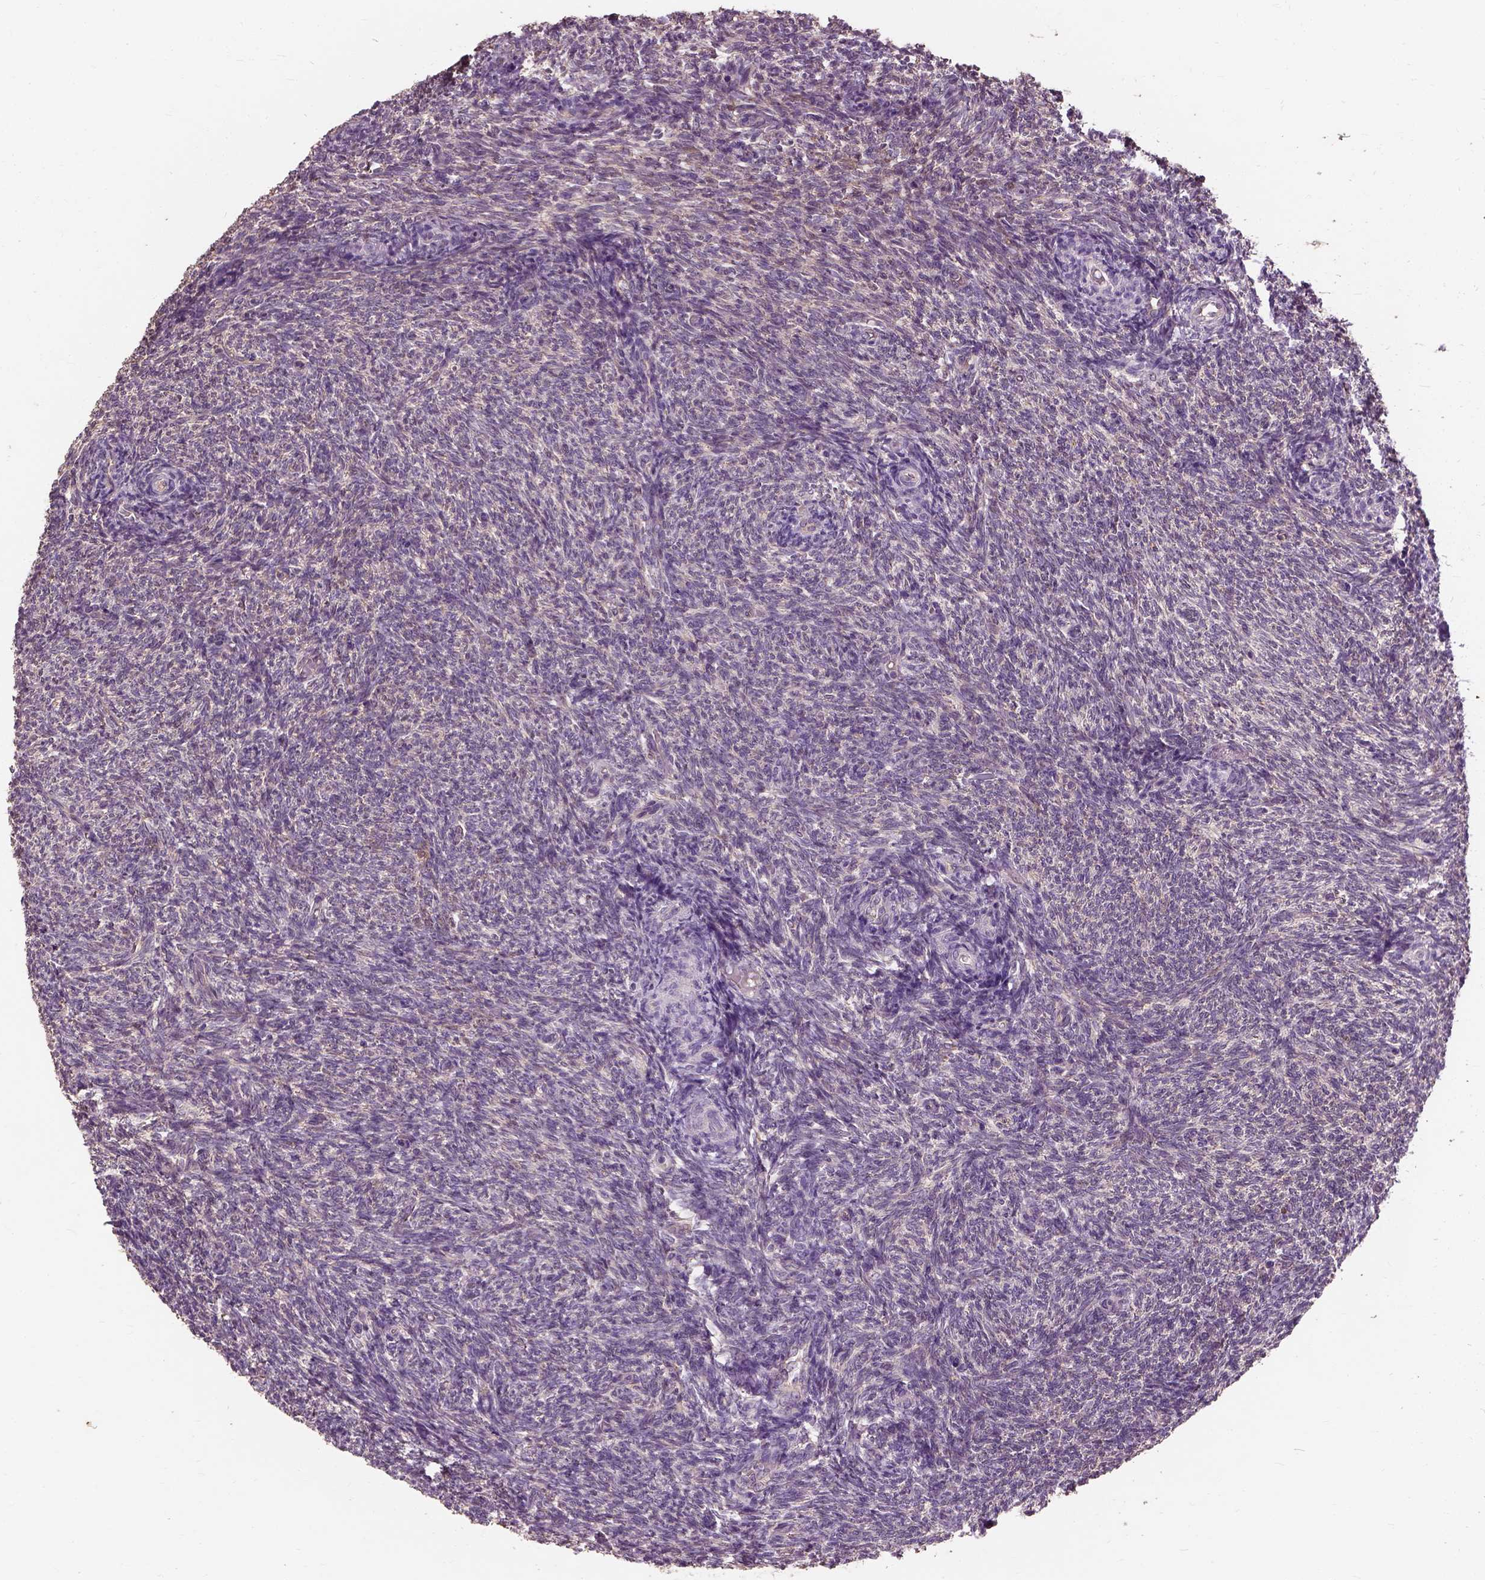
{"staining": {"intensity": "negative", "quantity": "none", "location": "none"}, "tissue": "ovary", "cell_type": "Follicle cells", "image_type": "normal", "snomed": [{"axis": "morphology", "description": "Normal tissue, NOS"}, {"axis": "topography", "description": "Ovary"}], "caption": "An image of ovary stained for a protein displays no brown staining in follicle cells.", "gene": "PEA15", "patient": {"sex": "female", "age": 39}}